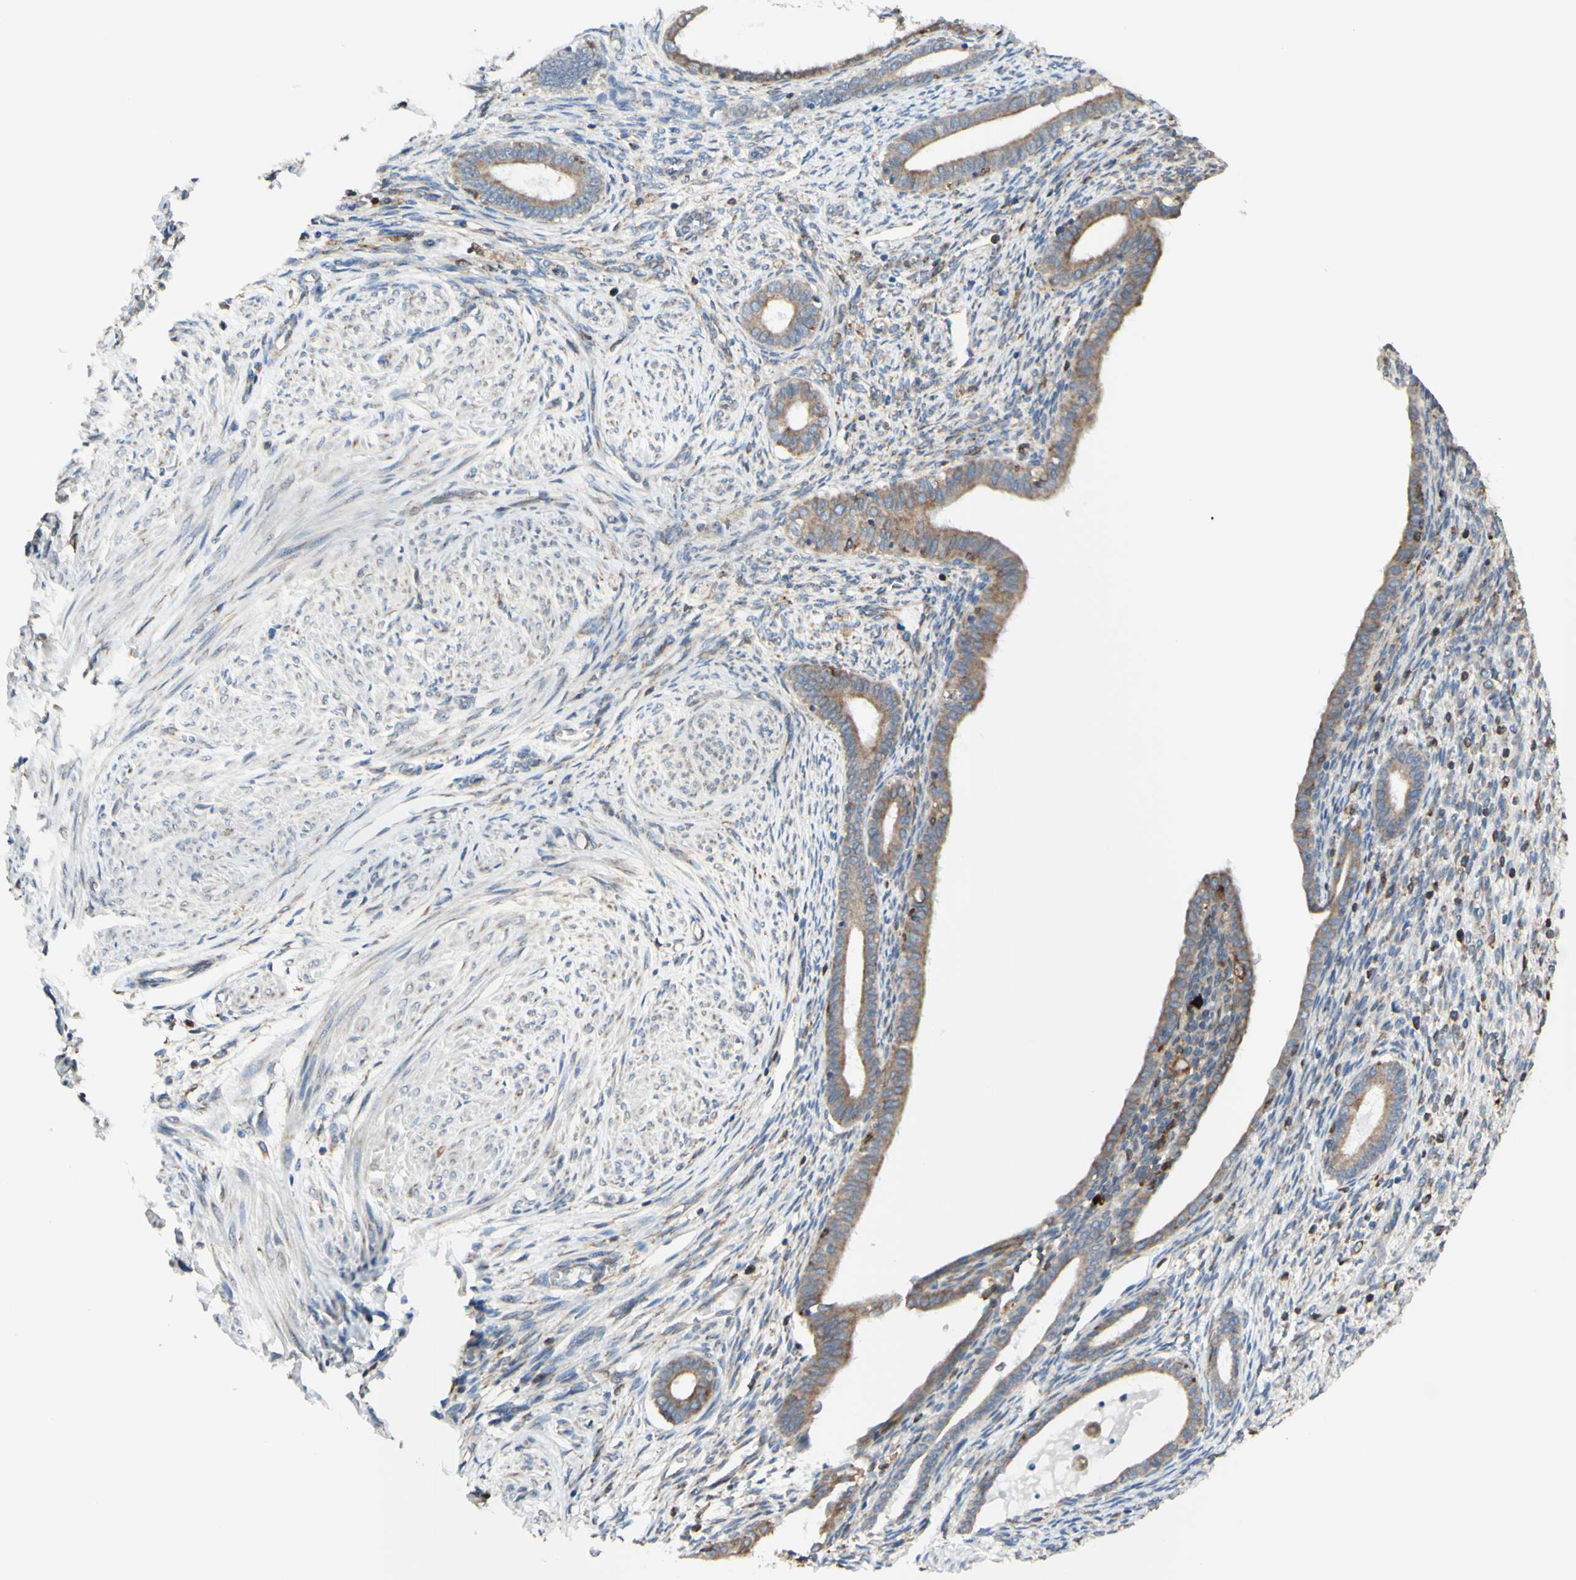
{"staining": {"intensity": "weak", "quantity": "<25%", "location": "cytoplasmic/membranous"}, "tissue": "endometrium", "cell_type": "Cells in endometrial stroma", "image_type": "normal", "snomed": [{"axis": "morphology", "description": "Normal tissue, NOS"}, {"axis": "topography", "description": "Endometrium"}], "caption": "This micrograph is of normal endometrium stained with immunohistochemistry to label a protein in brown with the nuclei are counter-stained blue. There is no expression in cells in endometrial stroma.", "gene": "DNAJB11", "patient": {"sex": "female", "age": 72}}